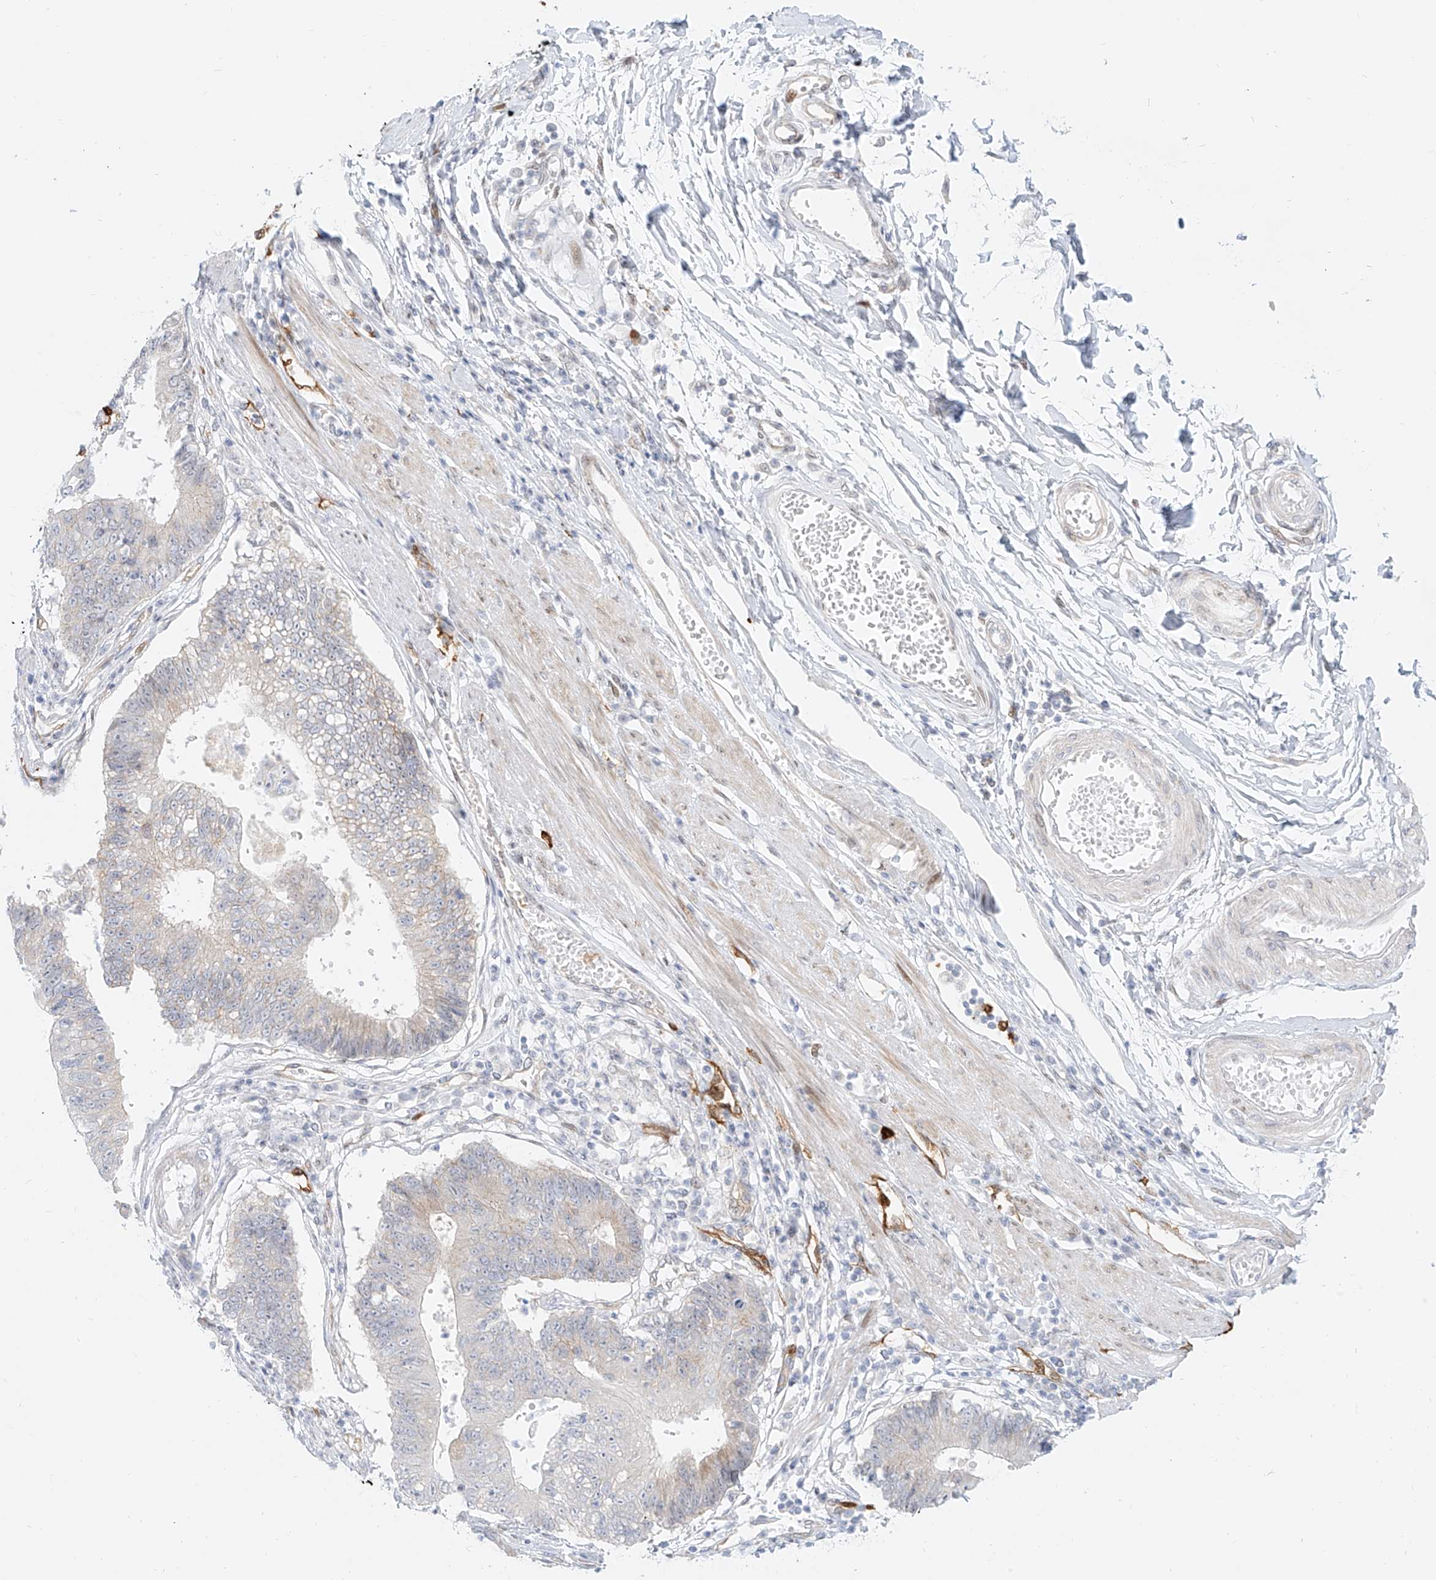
{"staining": {"intensity": "negative", "quantity": "none", "location": "none"}, "tissue": "stomach cancer", "cell_type": "Tumor cells", "image_type": "cancer", "snomed": [{"axis": "morphology", "description": "Adenocarcinoma, NOS"}, {"axis": "topography", "description": "Stomach"}], "caption": "The image shows no significant positivity in tumor cells of stomach adenocarcinoma. (Brightfield microscopy of DAB immunohistochemistry (IHC) at high magnification).", "gene": "NHSL1", "patient": {"sex": "male", "age": 59}}